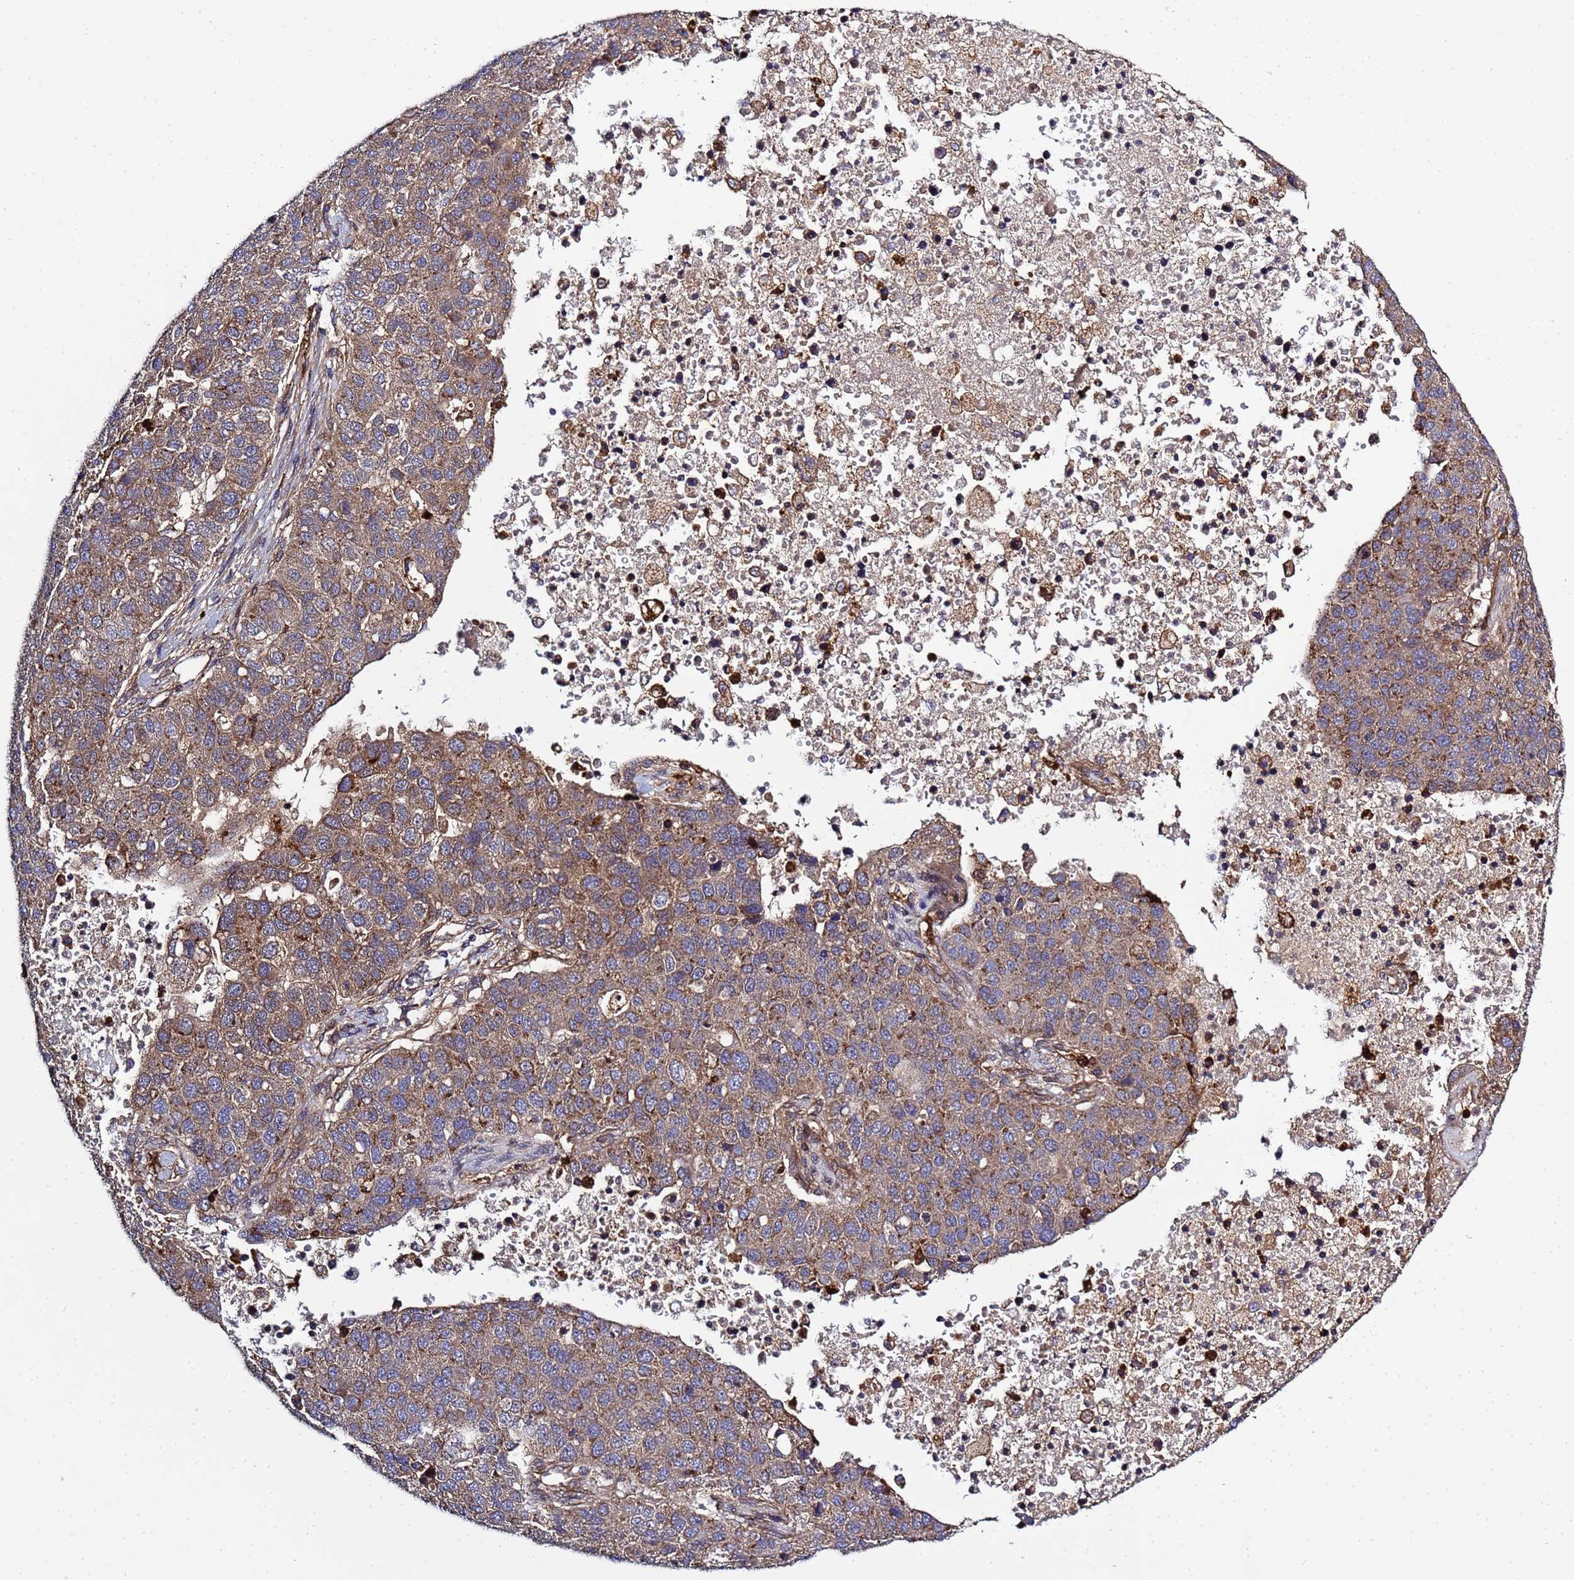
{"staining": {"intensity": "moderate", "quantity": ">75%", "location": "cytoplasmic/membranous"}, "tissue": "pancreatic cancer", "cell_type": "Tumor cells", "image_type": "cancer", "snomed": [{"axis": "morphology", "description": "Adenocarcinoma, NOS"}, {"axis": "topography", "description": "Pancreas"}], "caption": "There is medium levels of moderate cytoplasmic/membranous staining in tumor cells of pancreatic cancer (adenocarcinoma), as demonstrated by immunohistochemical staining (brown color).", "gene": "C8orf34", "patient": {"sex": "female", "age": 61}}